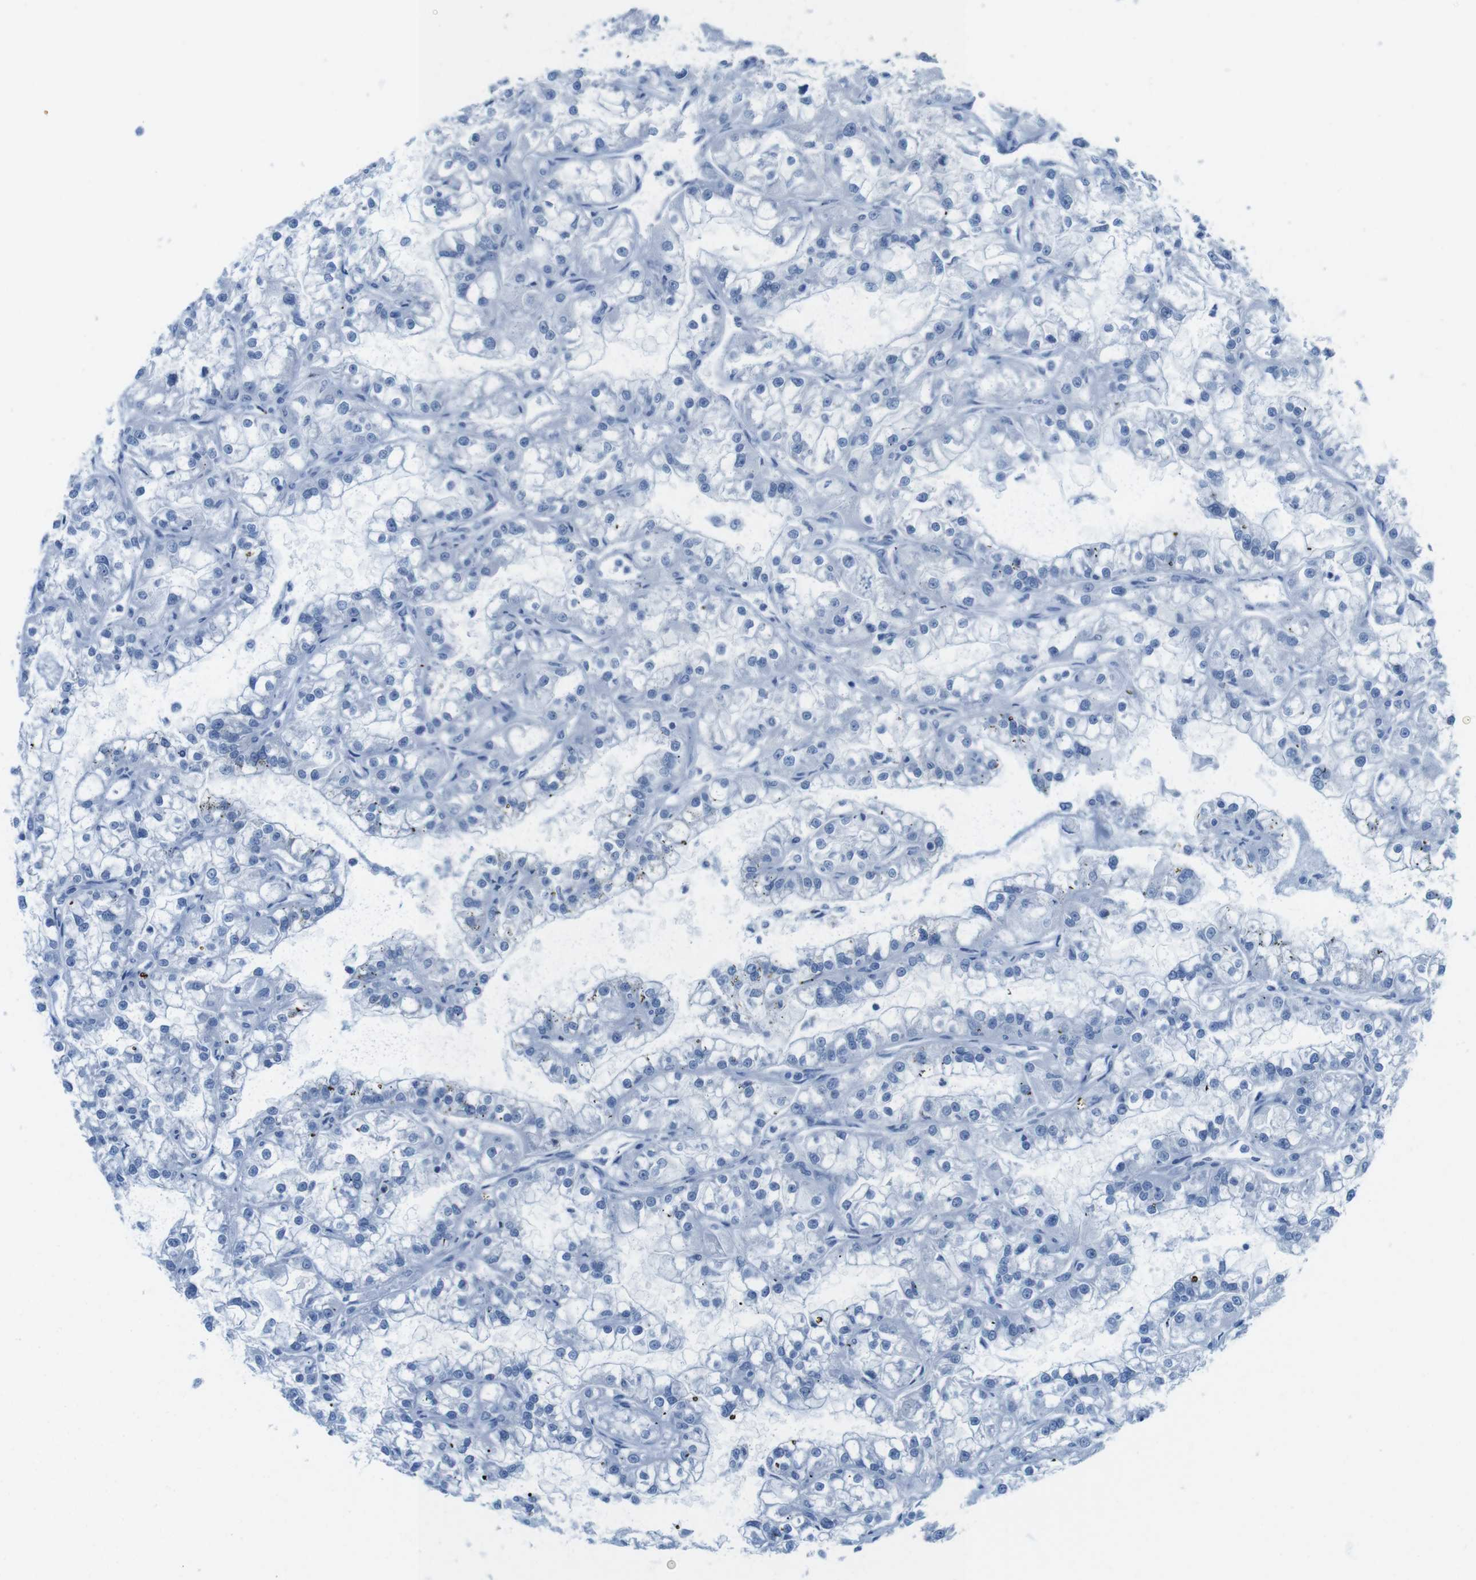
{"staining": {"intensity": "negative", "quantity": "none", "location": "none"}, "tissue": "renal cancer", "cell_type": "Tumor cells", "image_type": "cancer", "snomed": [{"axis": "morphology", "description": "Adenocarcinoma, NOS"}, {"axis": "topography", "description": "Kidney"}], "caption": "A histopathology image of human renal cancer is negative for staining in tumor cells.", "gene": "OPN1SW", "patient": {"sex": "female", "age": 52}}